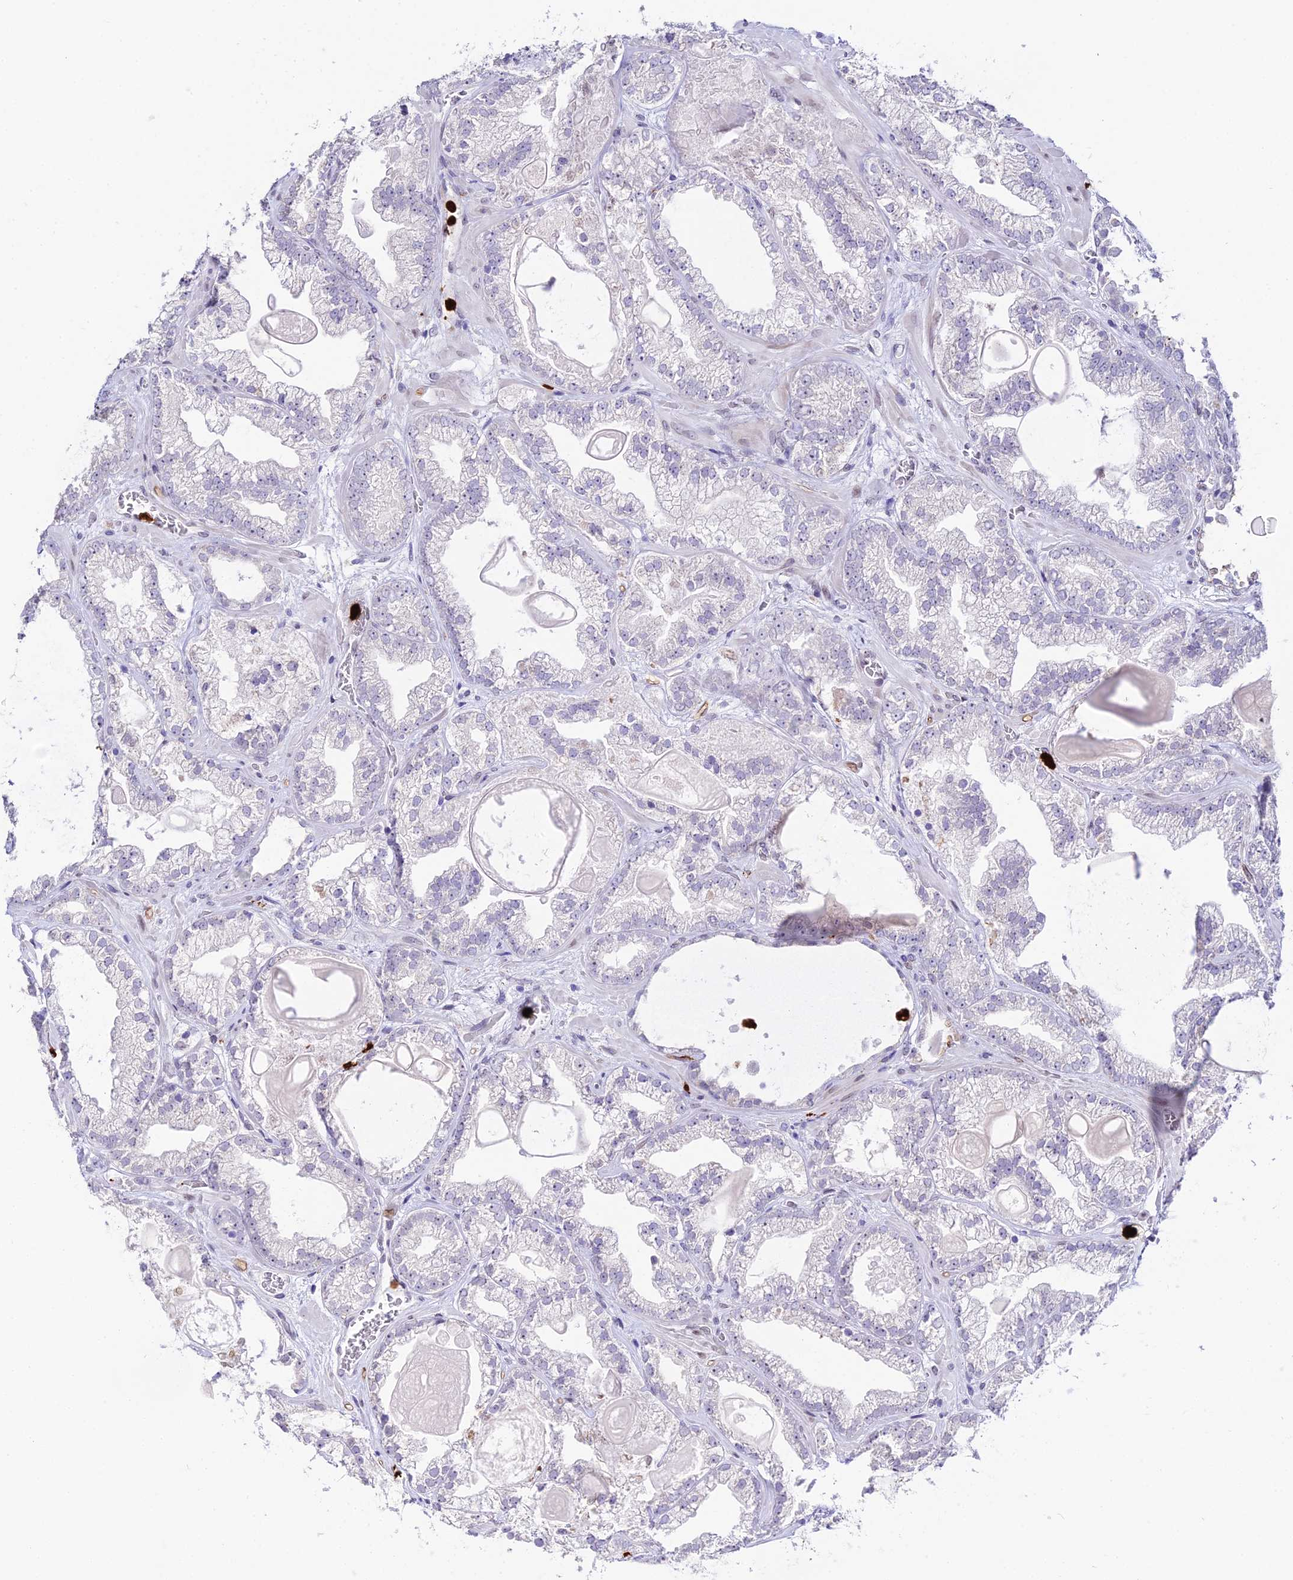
{"staining": {"intensity": "negative", "quantity": "none", "location": "none"}, "tissue": "prostate cancer", "cell_type": "Tumor cells", "image_type": "cancer", "snomed": [{"axis": "morphology", "description": "Adenocarcinoma, Low grade"}, {"axis": "topography", "description": "Prostate"}], "caption": "Protein analysis of prostate cancer shows no significant staining in tumor cells. (Stains: DAB (3,3'-diaminobenzidine) immunohistochemistry with hematoxylin counter stain, Microscopy: brightfield microscopy at high magnification).", "gene": "MCM10", "patient": {"sex": "male", "age": 57}}